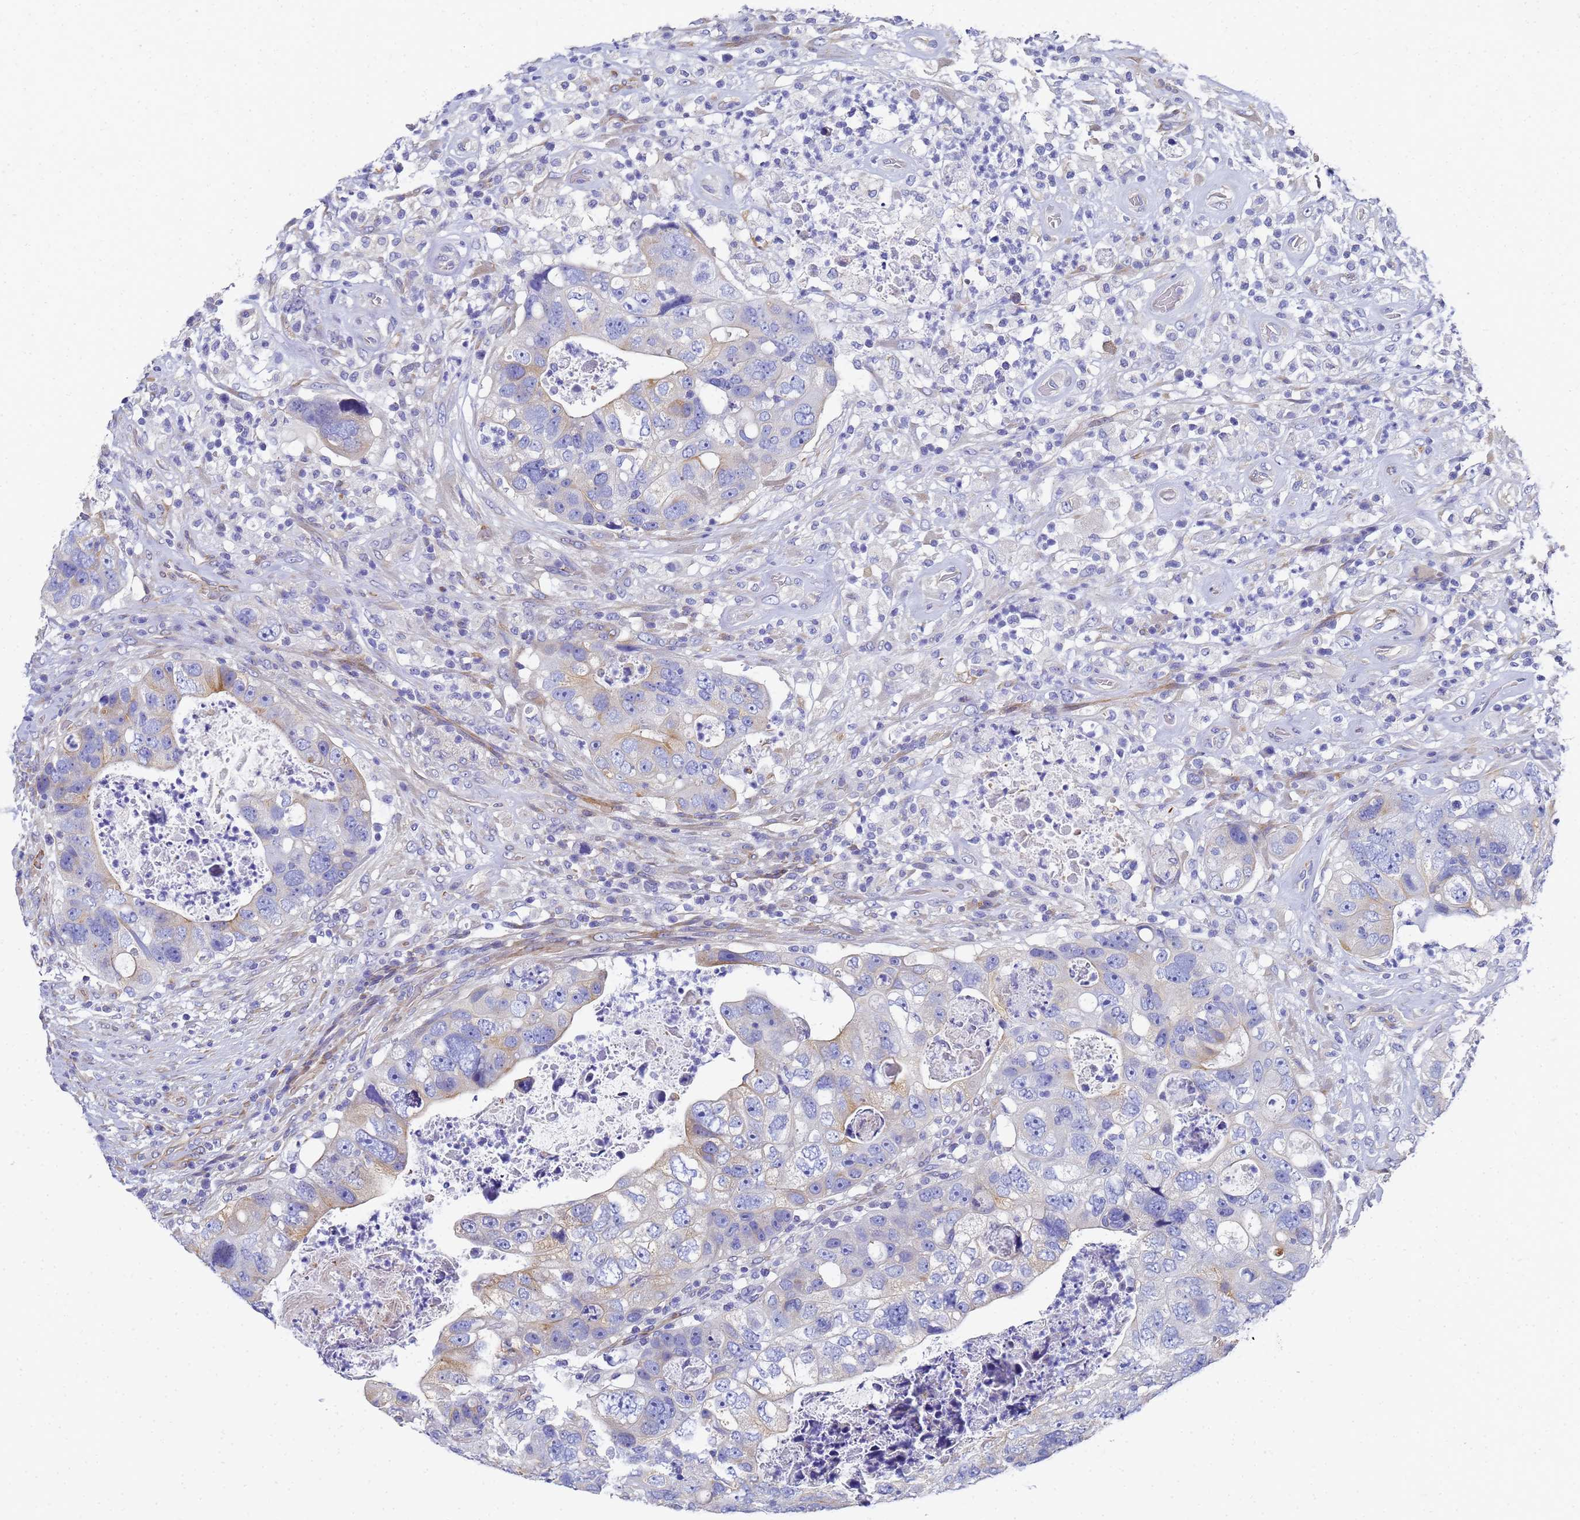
{"staining": {"intensity": "weak", "quantity": "<25%", "location": "cytoplasmic/membranous"}, "tissue": "colorectal cancer", "cell_type": "Tumor cells", "image_type": "cancer", "snomed": [{"axis": "morphology", "description": "Adenocarcinoma, NOS"}, {"axis": "topography", "description": "Rectum"}], "caption": "An IHC histopathology image of colorectal adenocarcinoma is shown. There is no staining in tumor cells of colorectal adenocarcinoma.", "gene": "TUBB1", "patient": {"sex": "male", "age": 59}}